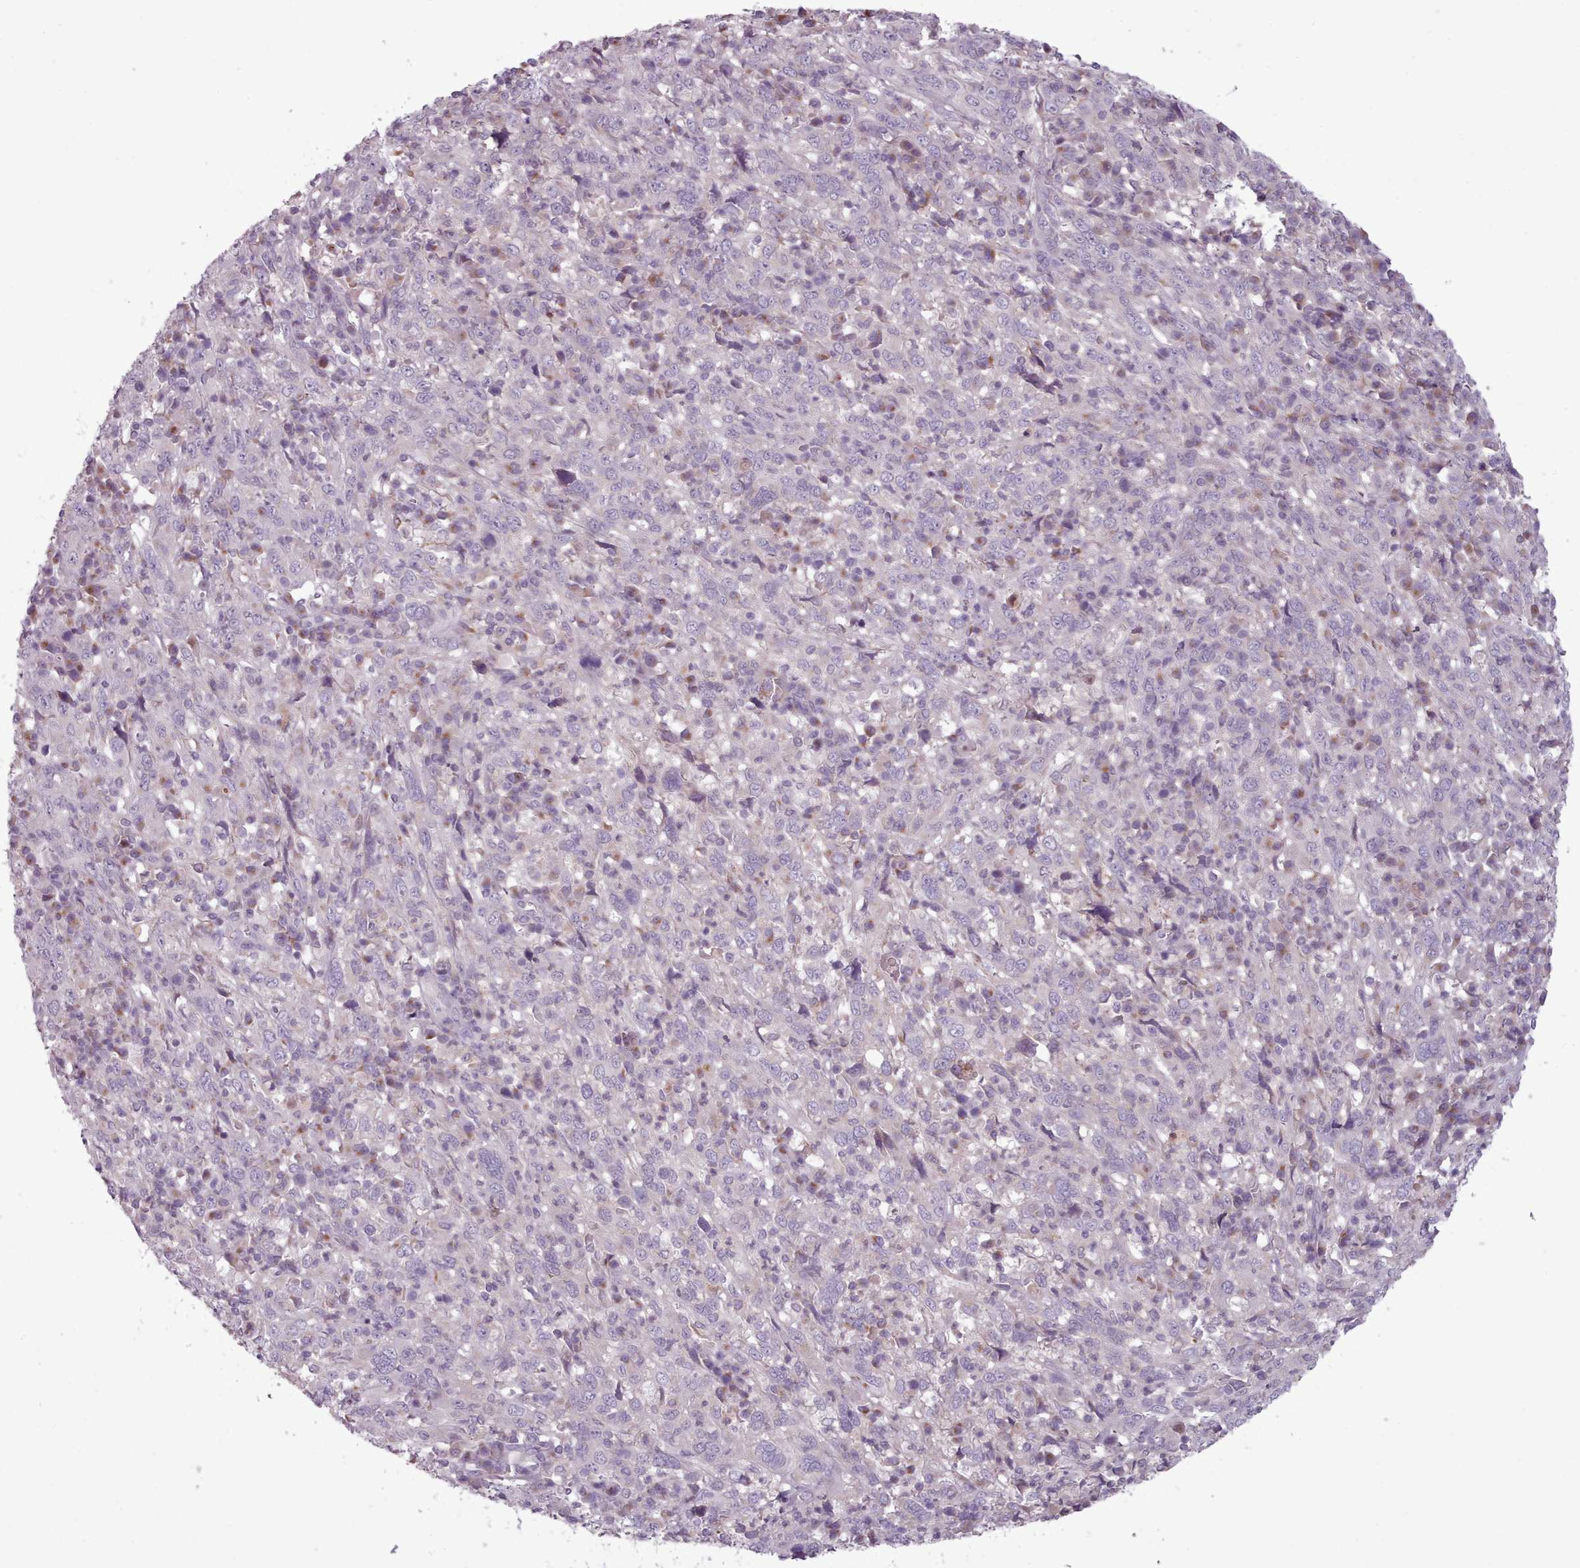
{"staining": {"intensity": "negative", "quantity": "none", "location": "none"}, "tissue": "cervical cancer", "cell_type": "Tumor cells", "image_type": "cancer", "snomed": [{"axis": "morphology", "description": "Squamous cell carcinoma, NOS"}, {"axis": "topography", "description": "Cervix"}], "caption": "This is a photomicrograph of immunohistochemistry (IHC) staining of cervical cancer, which shows no expression in tumor cells.", "gene": "LAPTM5", "patient": {"sex": "female", "age": 46}}